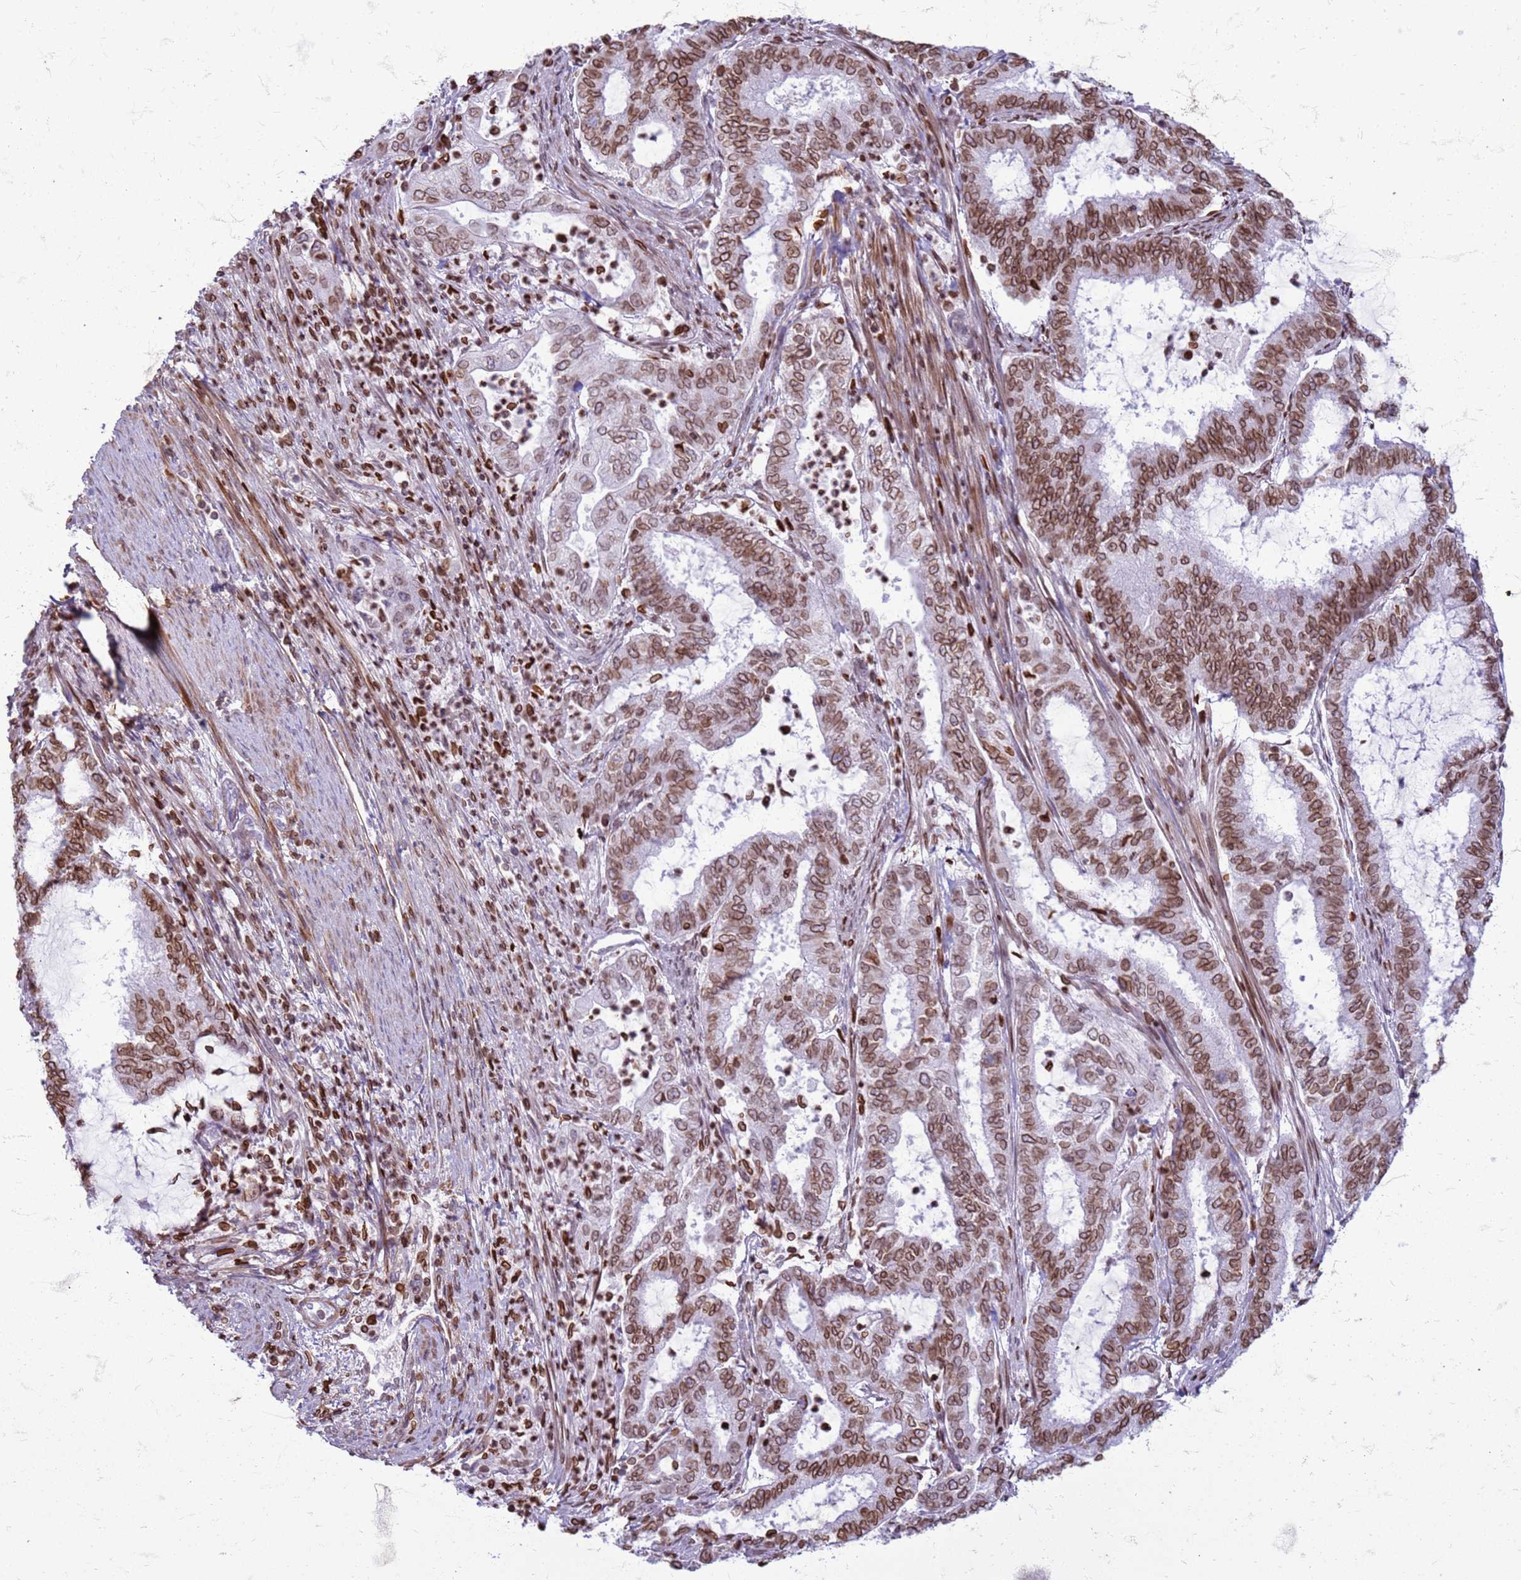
{"staining": {"intensity": "moderate", "quantity": ">75%", "location": "cytoplasmic/membranous,nuclear"}, "tissue": "endometrial cancer", "cell_type": "Tumor cells", "image_type": "cancer", "snomed": [{"axis": "morphology", "description": "Adenocarcinoma, NOS"}, {"axis": "topography", "description": "Endometrium"}], "caption": "Immunohistochemistry of human endometrial cancer (adenocarcinoma) demonstrates medium levels of moderate cytoplasmic/membranous and nuclear positivity in about >75% of tumor cells.", "gene": "METTL25B", "patient": {"sex": "female", "age": 51}}